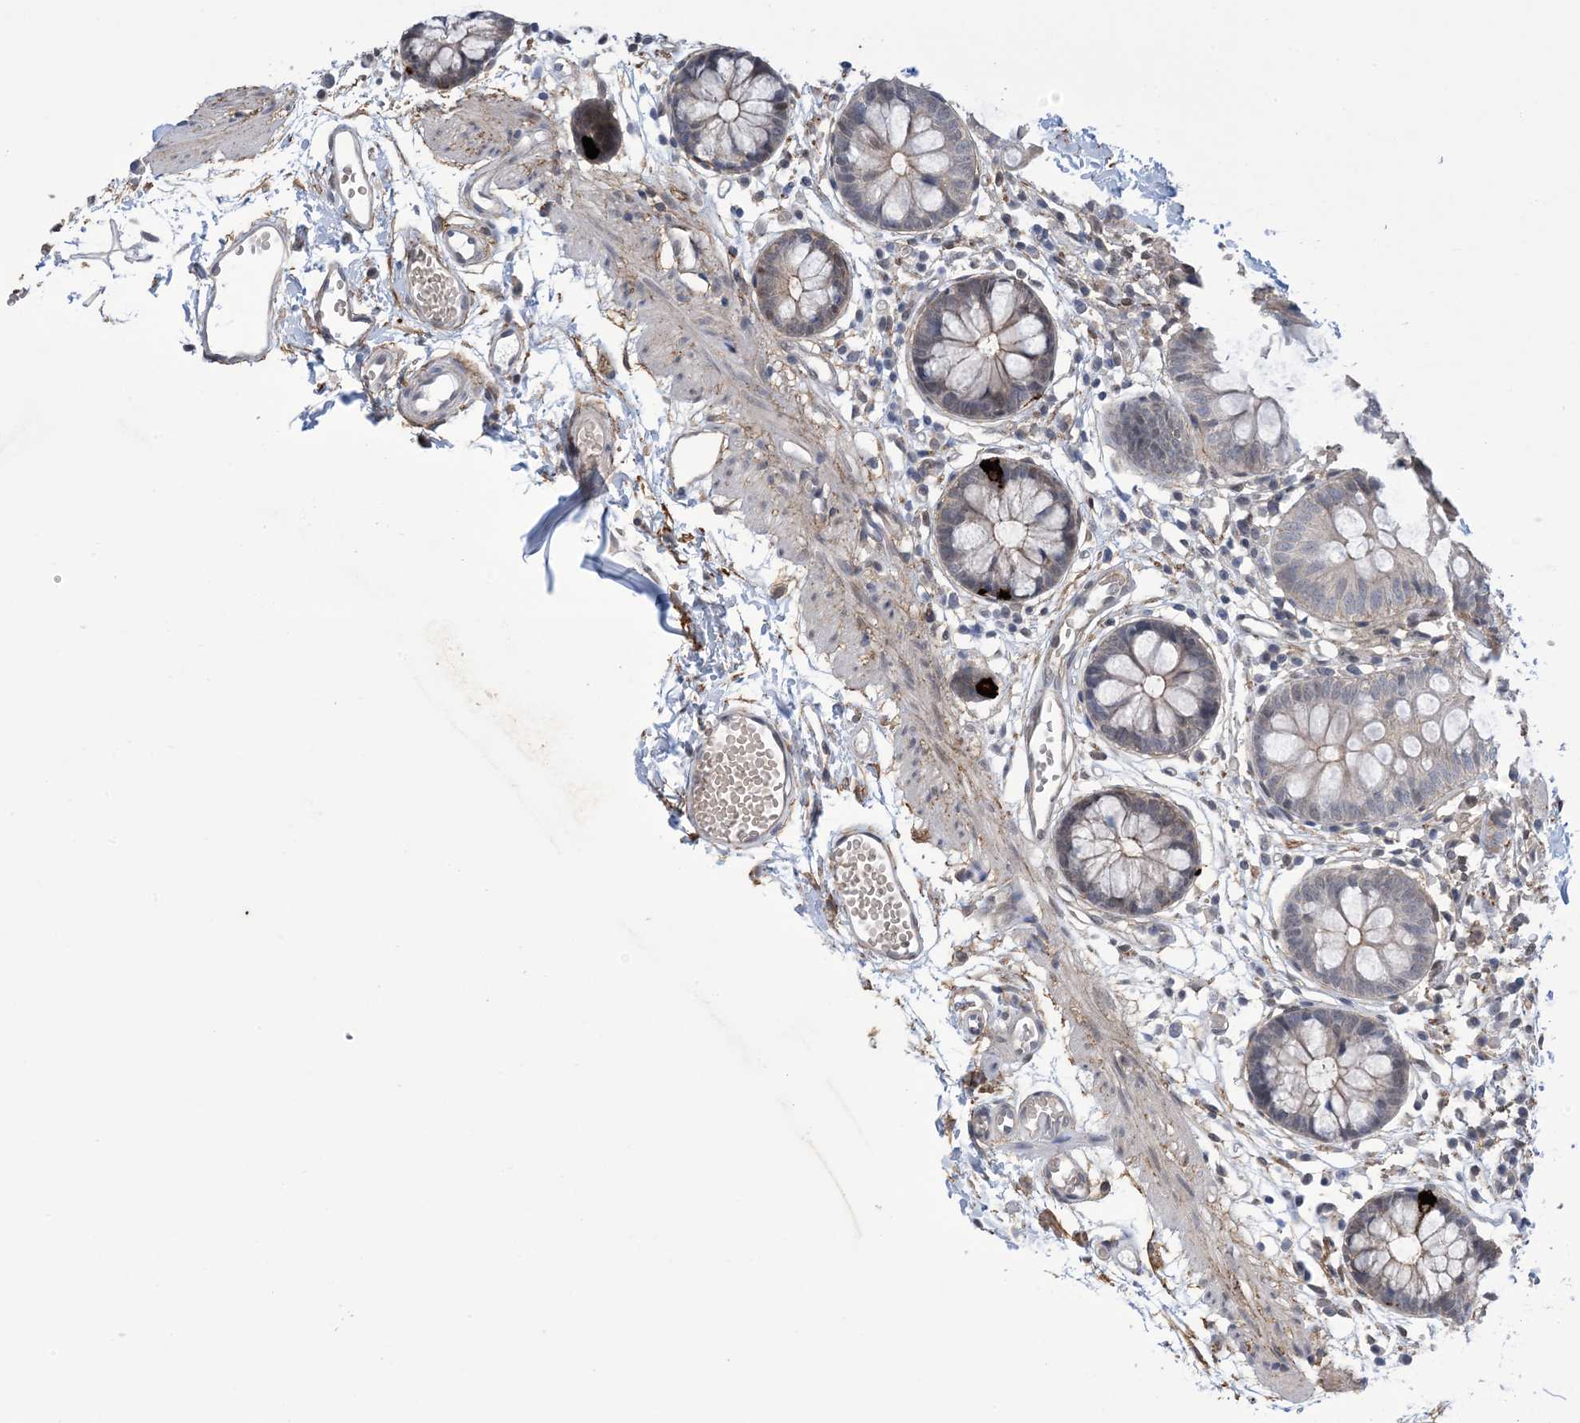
{"staining": {"intensity": "negative", "quantity": "none", "location": "none"}, "tissue": "colon", "cell_type": "Endothelial cells", "image_type": "normal", "snomed": [{"axis": "morphology", "description": "Normal tissue, NOS"}, {"axis": "topography", "description": "Colon"}], "caption": "Immunohistochemistry of normal human colon reveals no staining in endothelial cells. (Brightfield microscopy of DAB immunohistochemistry (IHC) at high magnification).", "gene": "ZNF8", "patient": {"sex": "male", "age": 56}}